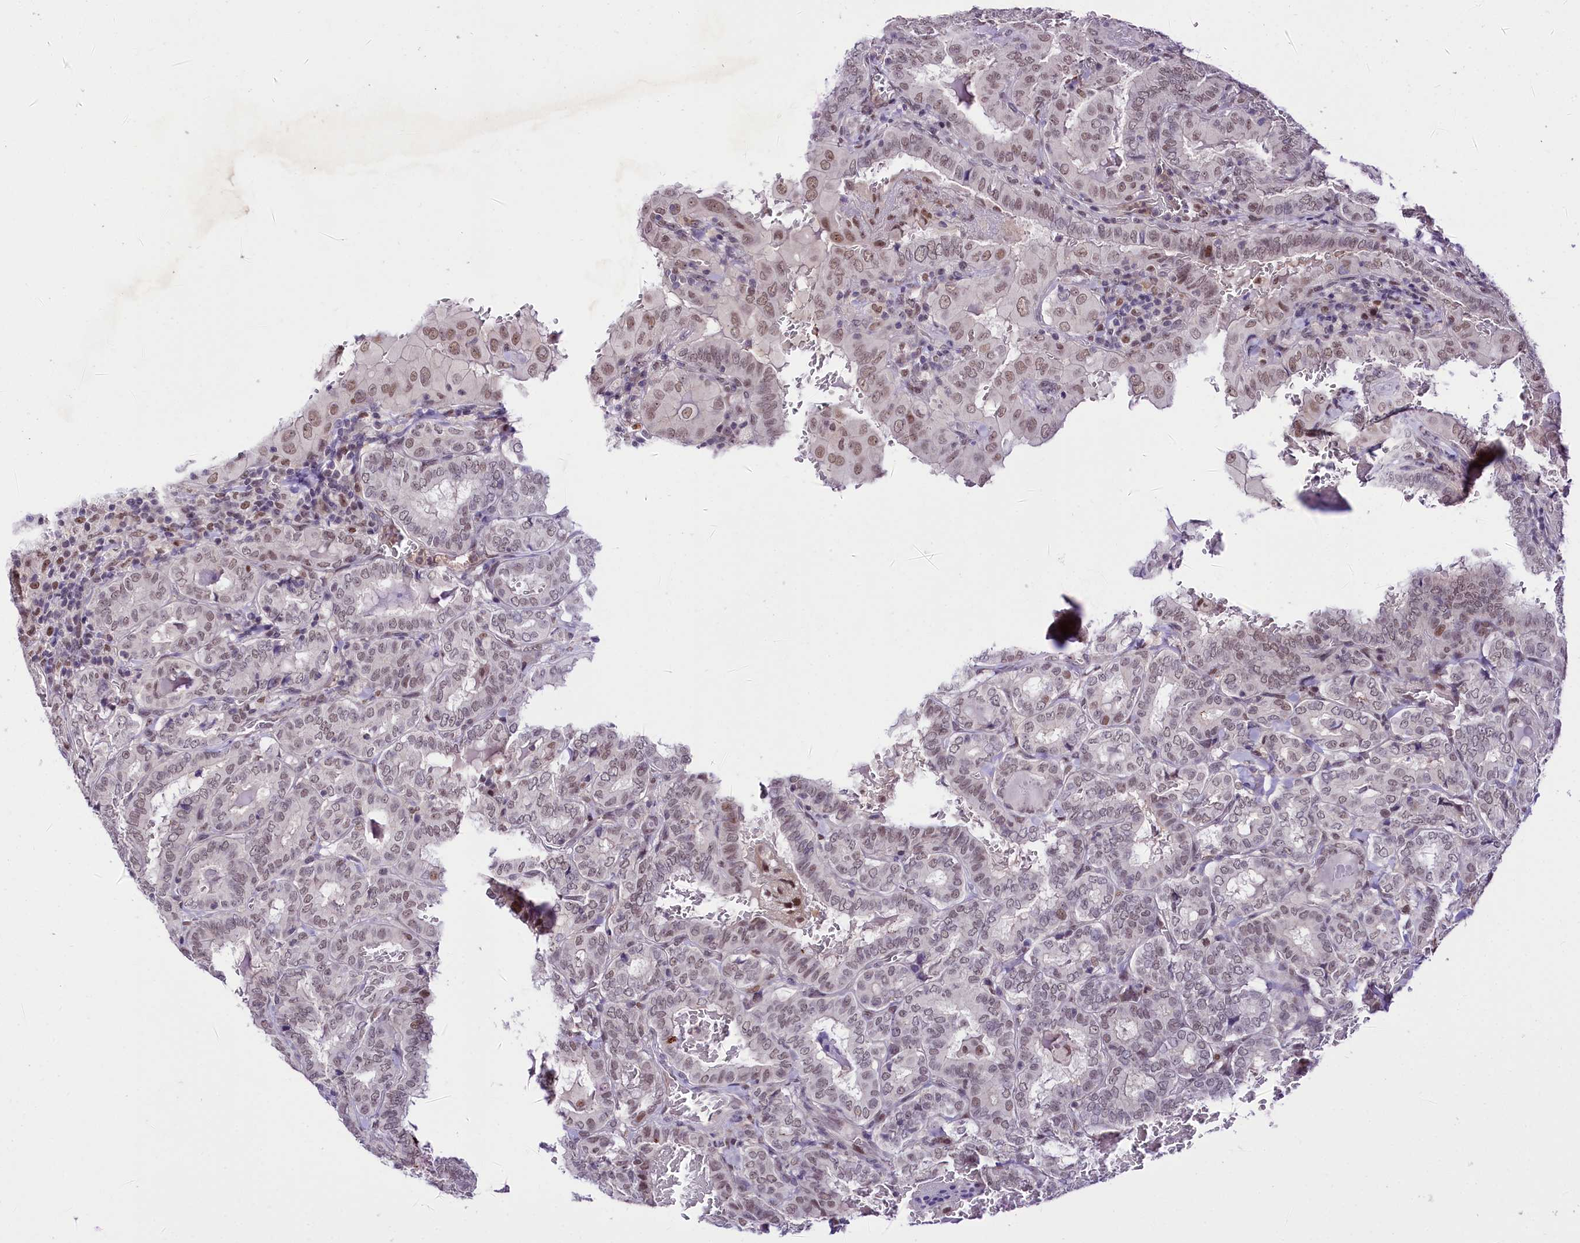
{"staining": {"intensity": "moderate", "quantity": "<25%", "location": "nuclear"}, "tissue": "thyroid cancer", "cell_type": "Tumor cells", "image_type": "cancer", "snomed": [{"axis": "morphology", "description": "Papillary adenocarcinoma, NOS"}, {"axis": "topography", "description": "Thyroid gland"}], "caption": "Thyroid cancer (papillary adenocarcinoma) stained with DAB immunohistochemistry (IHC) shows low levels of moderate nuclear staining in approximately <25% of tumor cells. (Brightfield microscopy of DAB IHC at high magnification).", "gene": "SCAF11", "patient": {"sex": "female", "age": 72}}